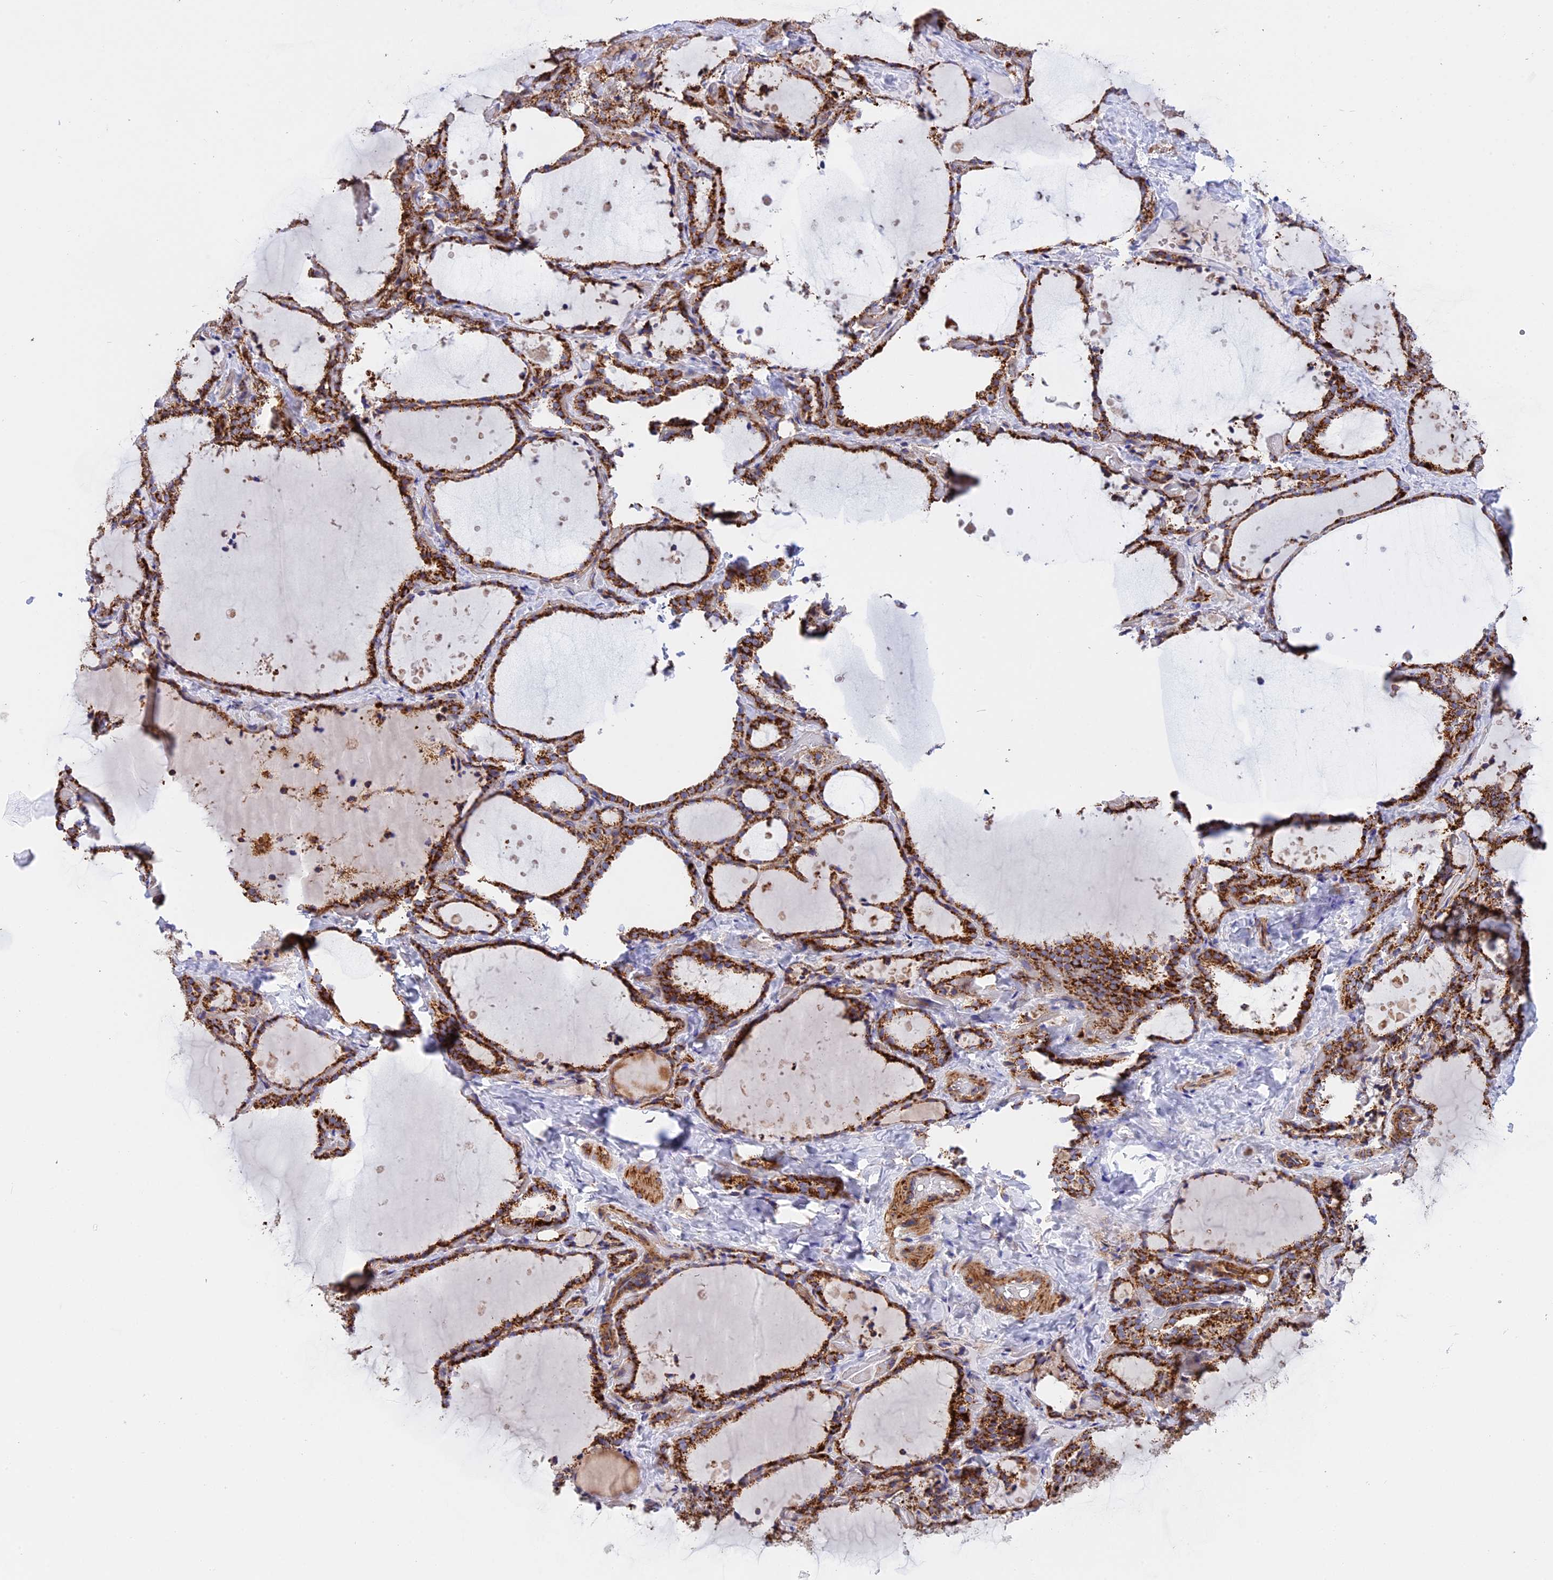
{"staining": {"intensity": "strong", "quantity": ">75%", "location": "cytoplasmic/membranous"}, "tissue": "thyroid gland", "cell_type": "Glandular cells", "image_type": "normal", "snomed": [{"axis": "morphology", "description": "Normal tissue, NOS"}, {"axis": "topography", "description": "Thyroid gland"}], "caption": "Strong cytoplasmic/membranous staining is appreciated in about >75% of glandular cells in benign thyroid gland. Ihc stains the protein of interest in brown and the nuclei are stained blue.", "gene": "UQCRB", "patient": {"sex": "female", "age": 44}}